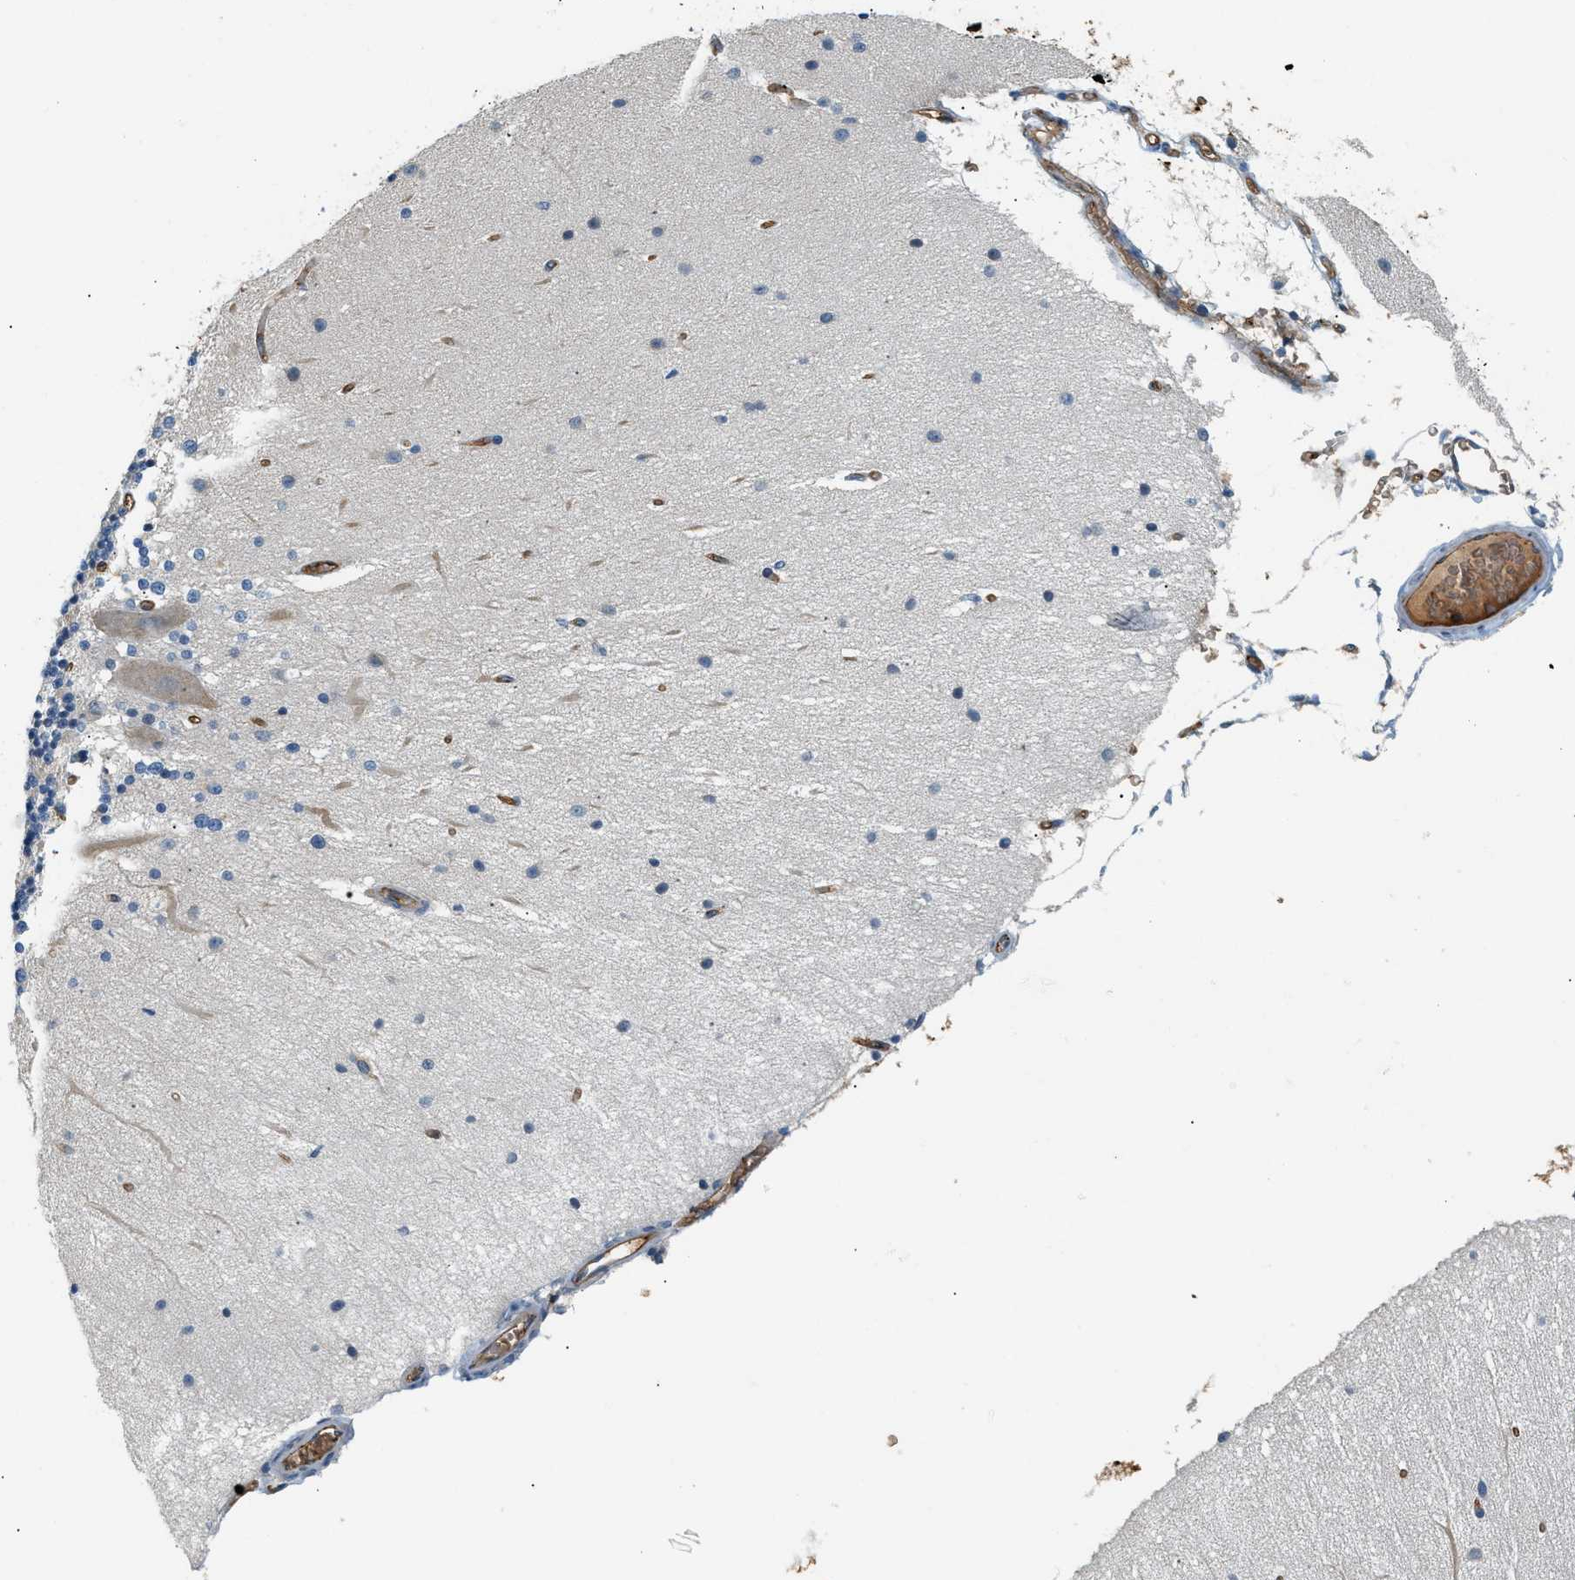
{"staining": {"intensity": "negative", "quantity": "none", "location": "none"}, "tissue": "cerebellum", "cell_type": "Cells in granular layer", "image_type": "normal", "snomed": [{"axis": "morphology", "description": "Normal tissue, NOS"}, {"axis": "topography", "description": "Cerebellum"}], "caption": "This is a image of IHC staining of normal cerebellum, which shows no staining in cells in granular layer. The staining was performed using DAB to visualize the protein expression in brown, while the nuclei were stained in blue with hematoxylin (Magnification: 20x).", "gene": "CYTH2", "patient": {"sex": "female", "age": 54}}